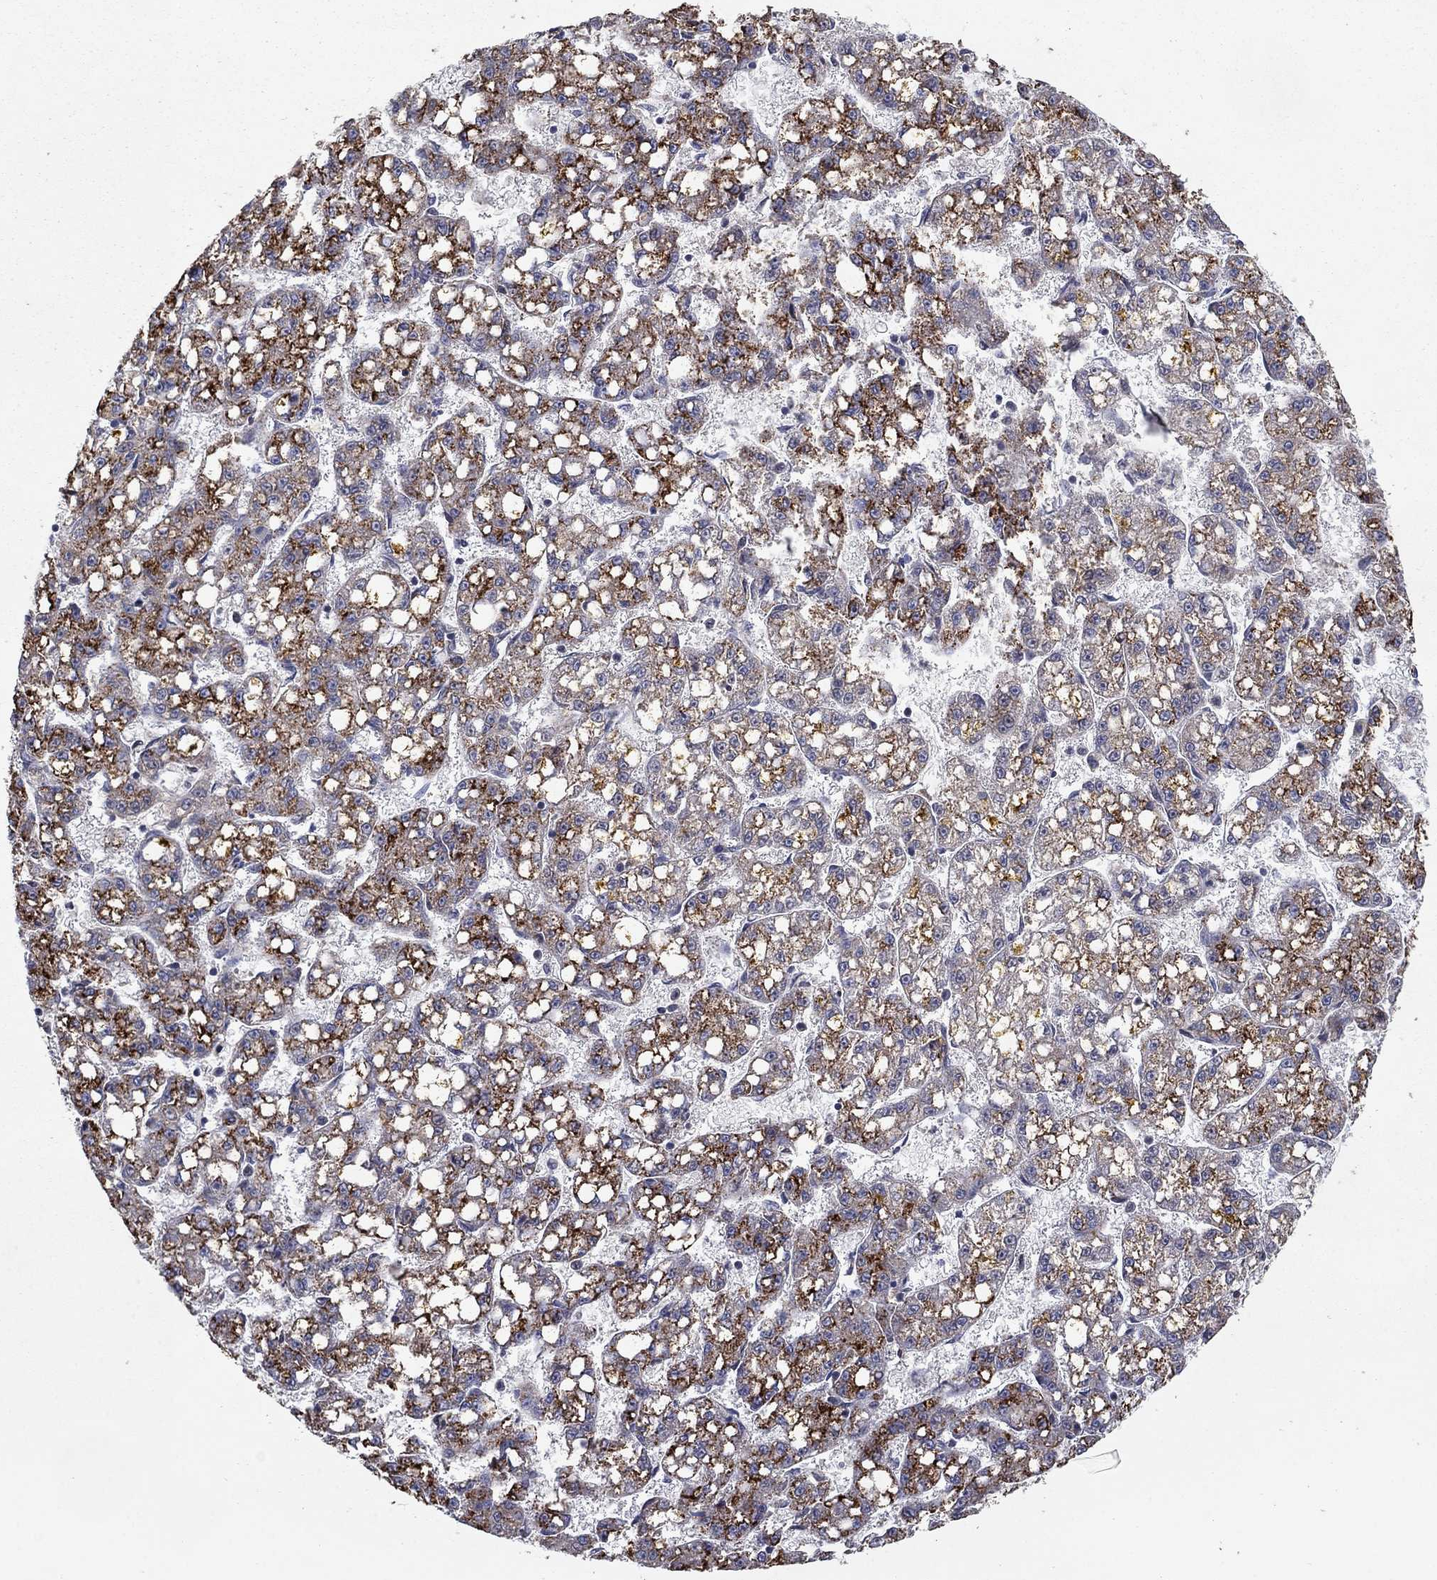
{"staining": {"intensity": "strong", "quantity": "25%-75%", "location": "cytoplasmic/membranous"}, "tissue": "liver cancer", "cell_type": "Tumor cells", "image_type": "cancer", "snomed": [{"axis": "morphology", "description": "Carcinoma, Hepatocellular, NOS"}, {"axis": "topography", "description": "Liver"}], "caption": "Strong cytoplasmic/membranous expression is appreciated in about 25%-75% of tumor cells in hepatocellular carcinoma (liver). Ihc stains the protein of interest in brown and the nuclei are stained blue.", "gene": "LPCAT4", "patient": {"sex": "female", "age": 65}}